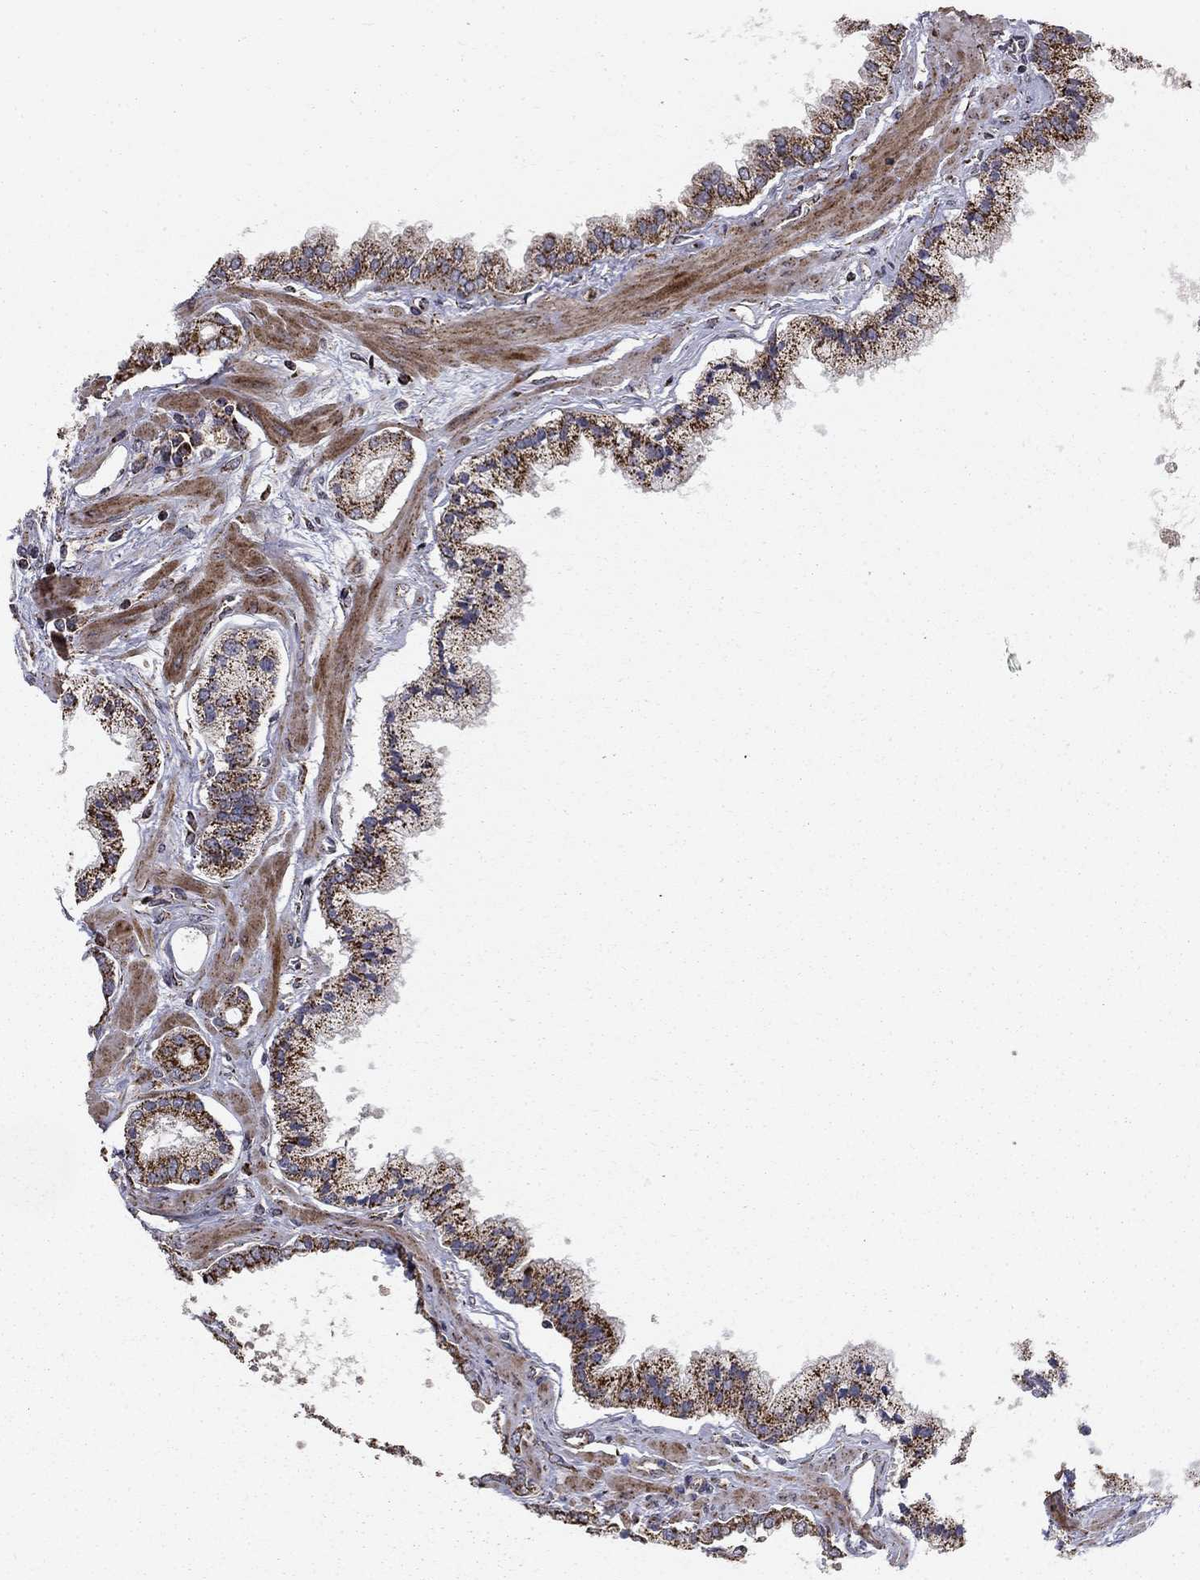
{"staining": {"intensity": "strong", "quantity": "25%-75%", "location": "cytoplasmic/membranous"}, "tissue": "prostate cancer", "cell_type": "Tumor cells", "image_type": "cancer", "snomed": [{"axis": "morphology", "description": "Adenocarcinoma, NOS"}, {"axis": "topography", "description": "Prostate"}], "caption": "Prostate cancer tissue shows strong cytoplasmic/membranous positivity in approximately 25%-75% of tumor cells, visualized by immunohistochemistry. (IHC, brightfield microscopy, high magnification).", "gene": "NDUFS8", "patient": {"sex": "male", "age": 63}}